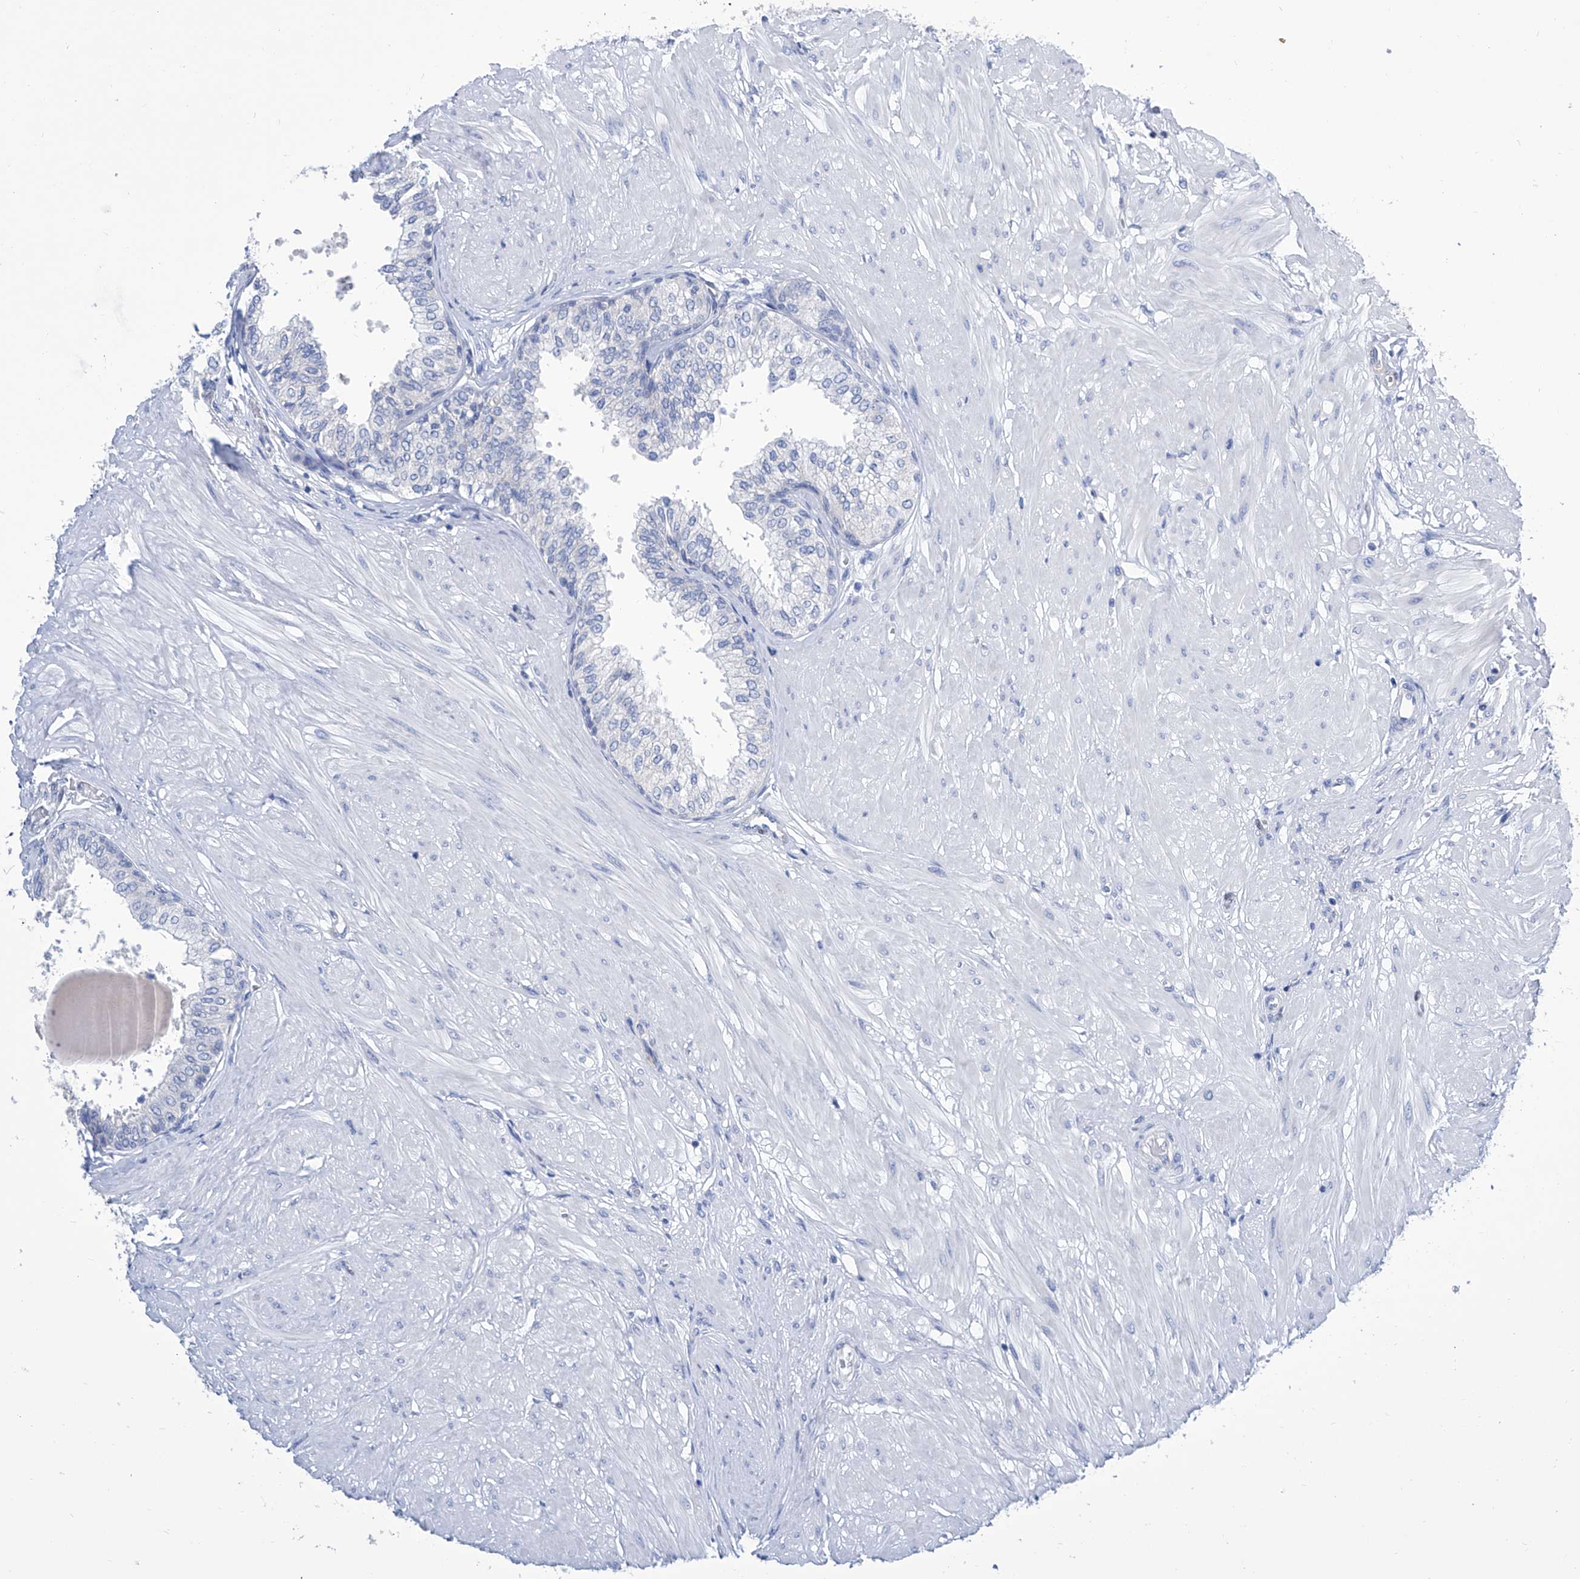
{"staining": {"intensity": "negative", "quantity": "none", "location": "none"}, "tissue": "prostate", "cell_type": "Glandular cells", "image_type": "normal", "snomed": [{"axis": "morphology", "description": "Normal tissue, NOS"}, {"axis": "topography", "description": "Prostate"}], "caption": "Prostate was stained to show a protein in brown. There is no significant expression in glandular cells. (DAB (3,3'-diaminobenzidine) immunohistochemistry (IHC) with hematoxylin counter stain).", "gene": "IMPA2", "patient": {"sex": "male", "age": 48}}